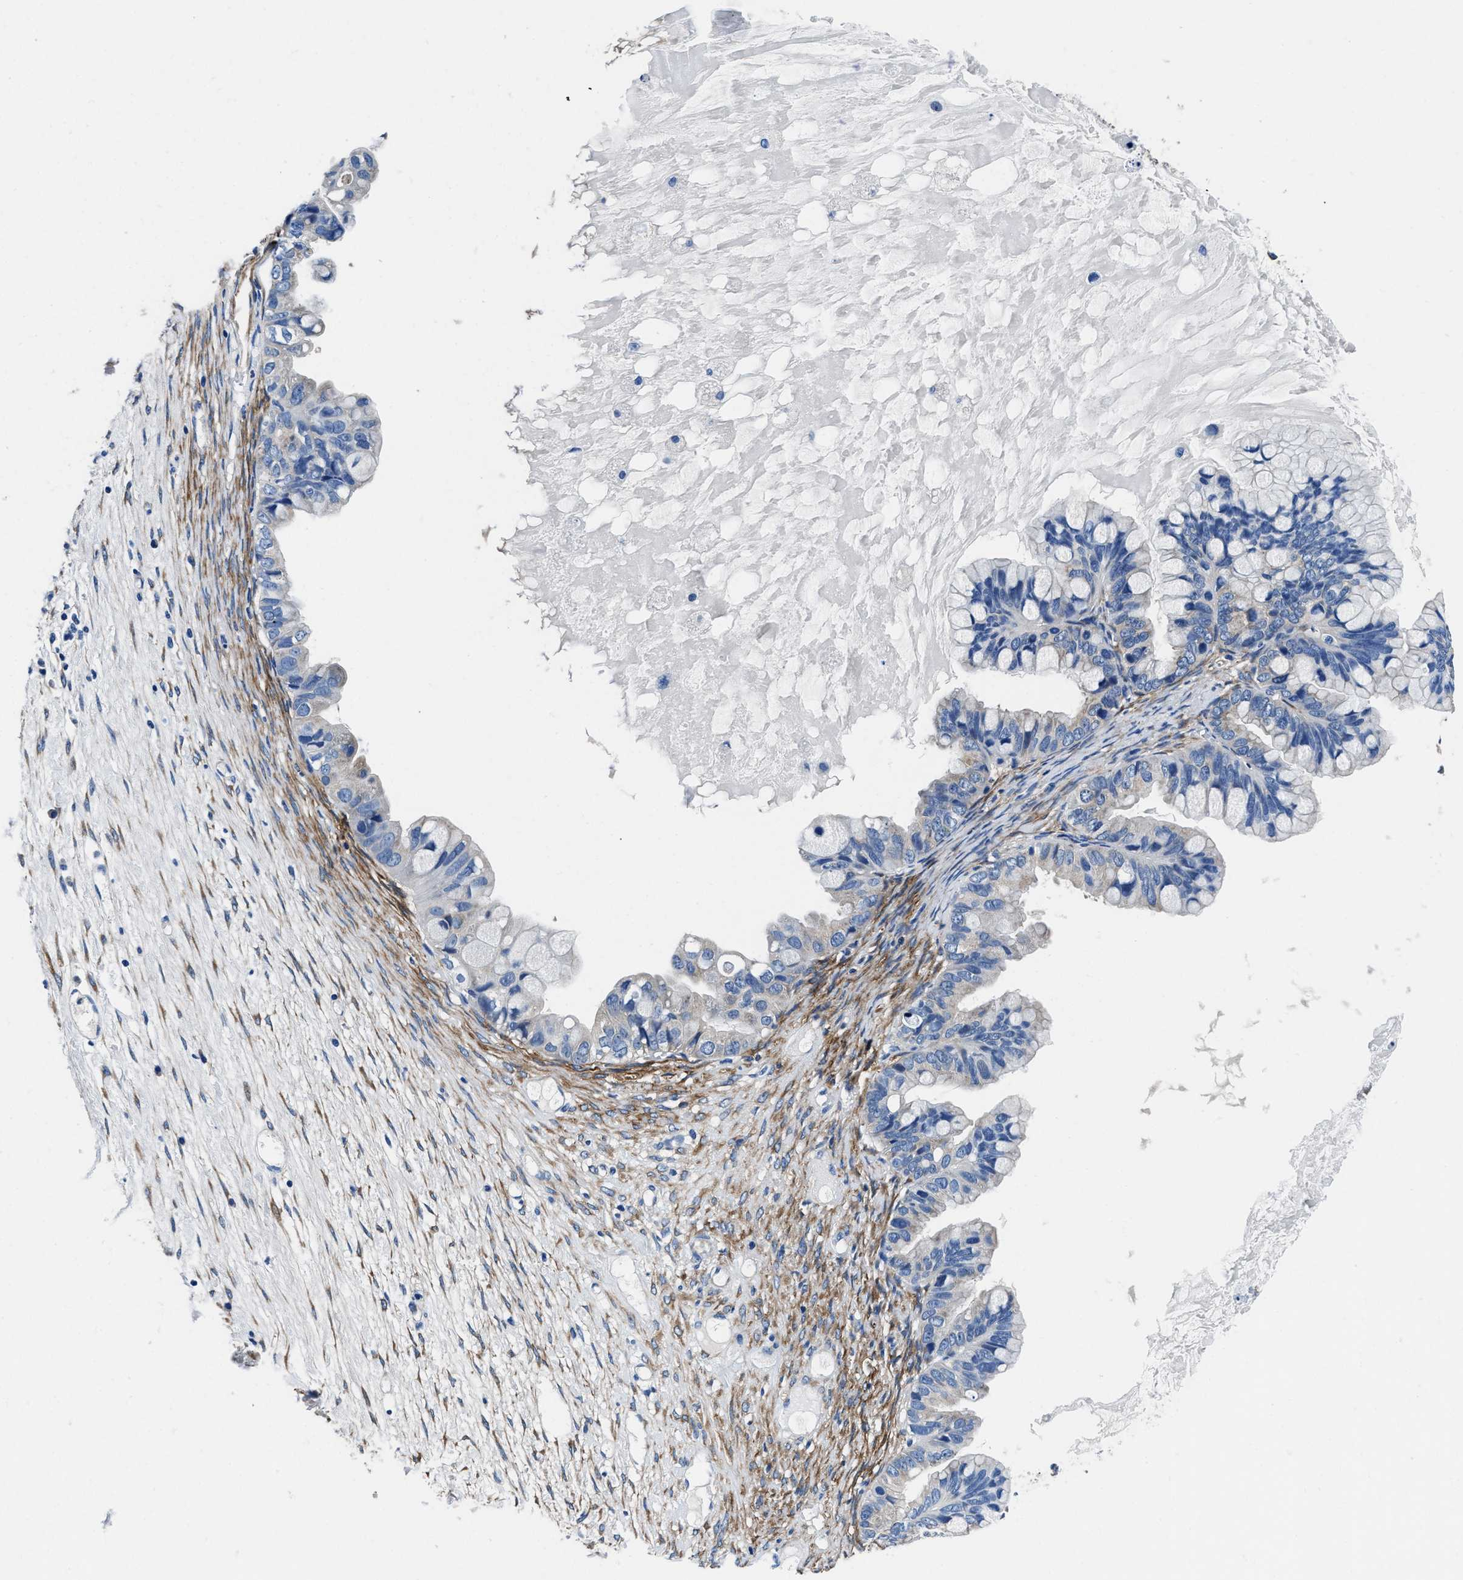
{"staining": {"intensity": "negative", "quantity": "none", "location": "none"}, "tissue": "ovarian cancer", "cell_type": "Tumor cells", "image_type": "cancer", "snomed": [{"axis": "morphology", "description": "Cystadenocarcinoma, mucinous, NOS"}, {"axis": "topography", "description": "Ovary"}], "caption": "An immunohistochemistry histopathology image of mucinous cystadenocarcinoma (ovarian) is shown. There is no staining in tumor cells of mucinous cystadenocarcinoma (ovarian). The staining is performed using DAB brown chromogen with nuclei counter-stained in using hematoxylin.", "gene": "NEU1", "patient": {"sex": "female", "age": 80}}